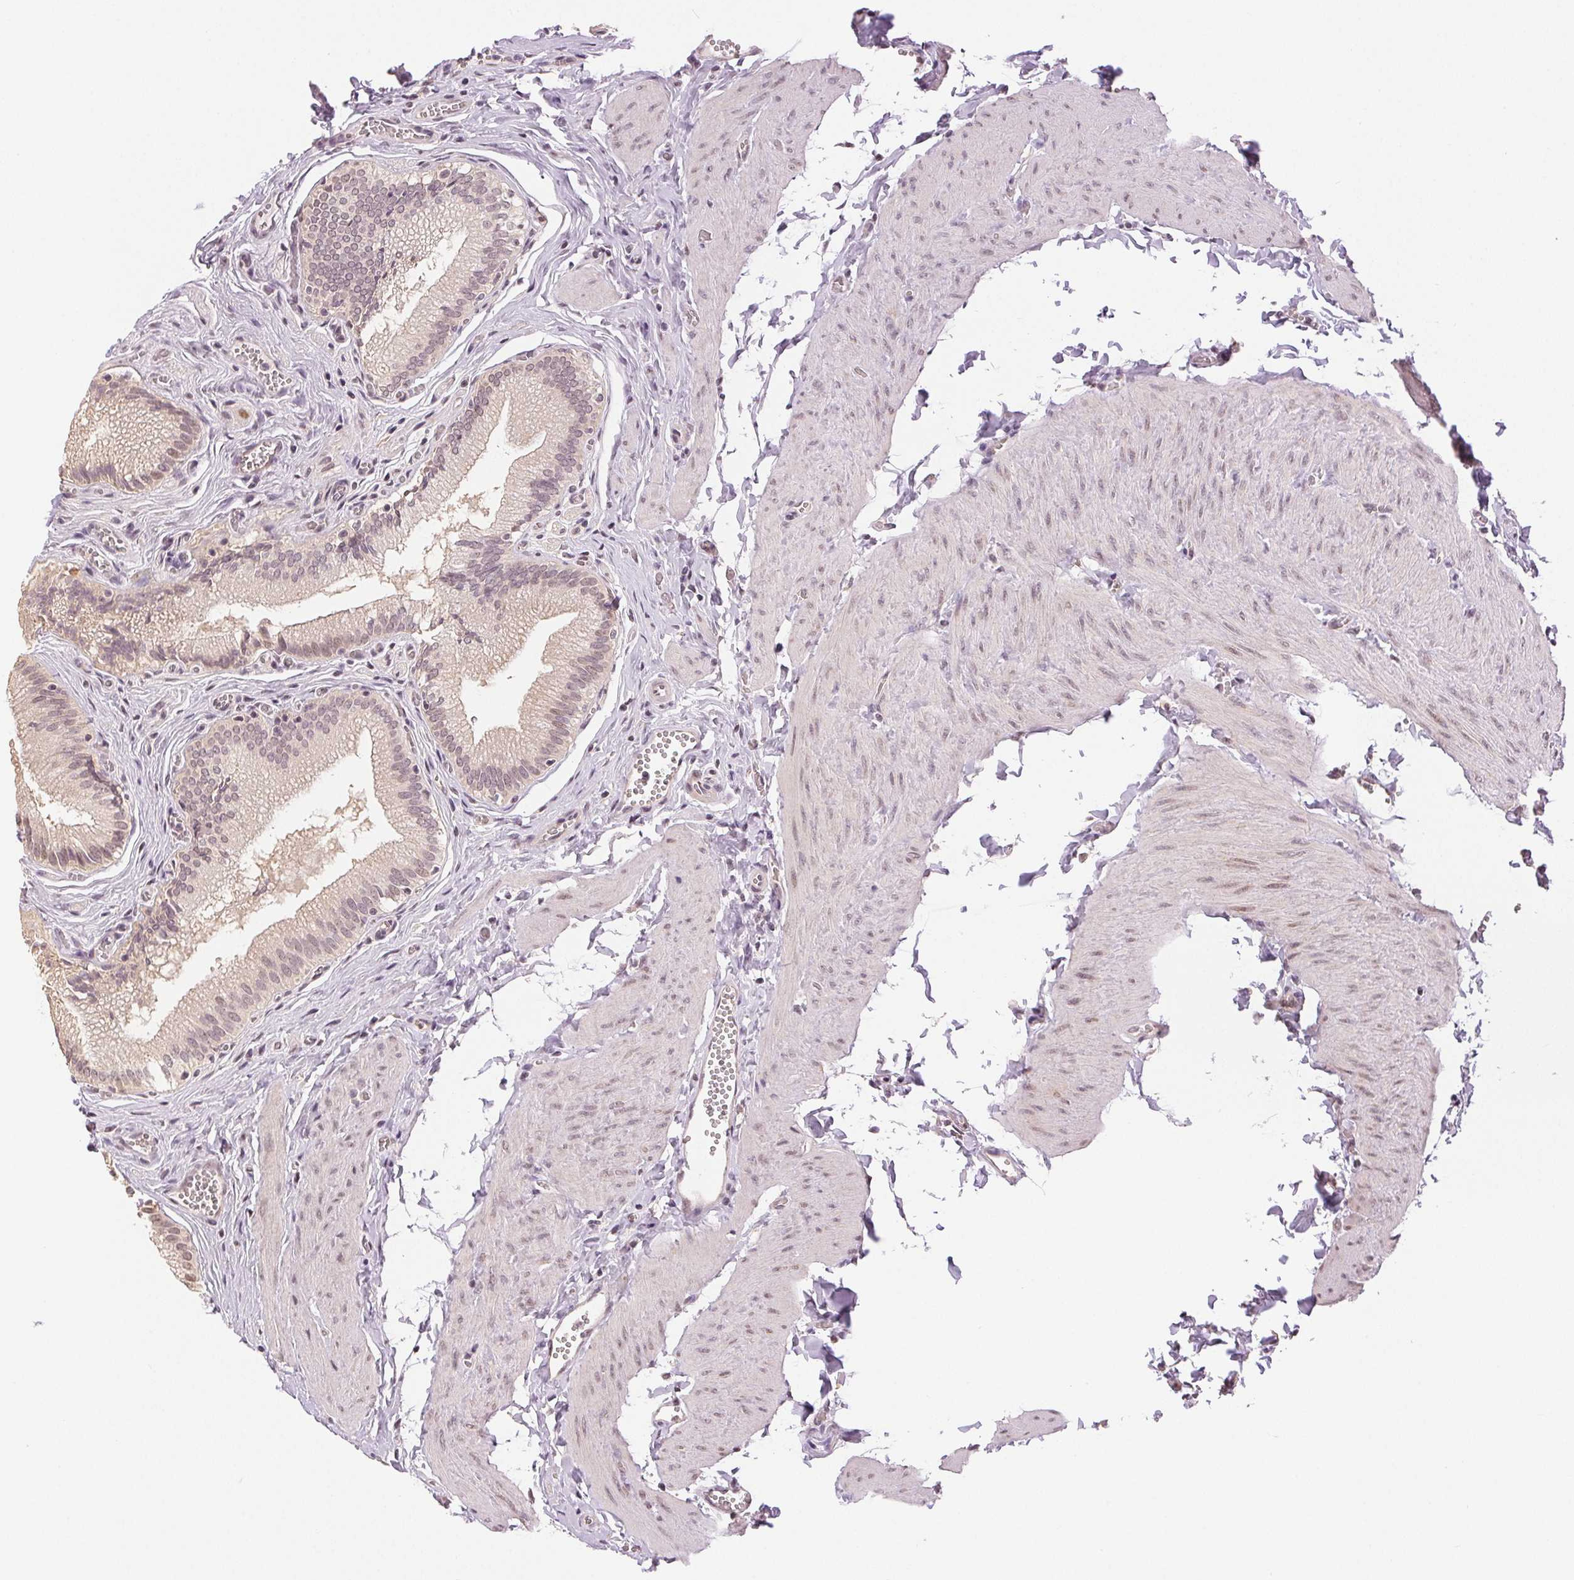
{"staining": {"intensity": "weak", "quantity": ">75%", "location": "cytoplasmic/membranous,nuclear"}, "tissue": "gallbladder", "cell_type": "Glandular cells", "image_type": "normal", "snomed": [{"axis": "morphology", "description": "Normal tissue, NOS"}, {"axis": "topography", "description": "Gallbladder"}, {"axis": "topography", "description": "Peripheral nerve tissue"}], "caption": "There is low levels of weak cytoplasmic/membranous,nuclear expression in glandular cells of benign gallbladder, as demonstrated by immunohistochemical staining (brown color).", "gene": "PLCB1", "patient": {"sex": "male", "age": 17}}